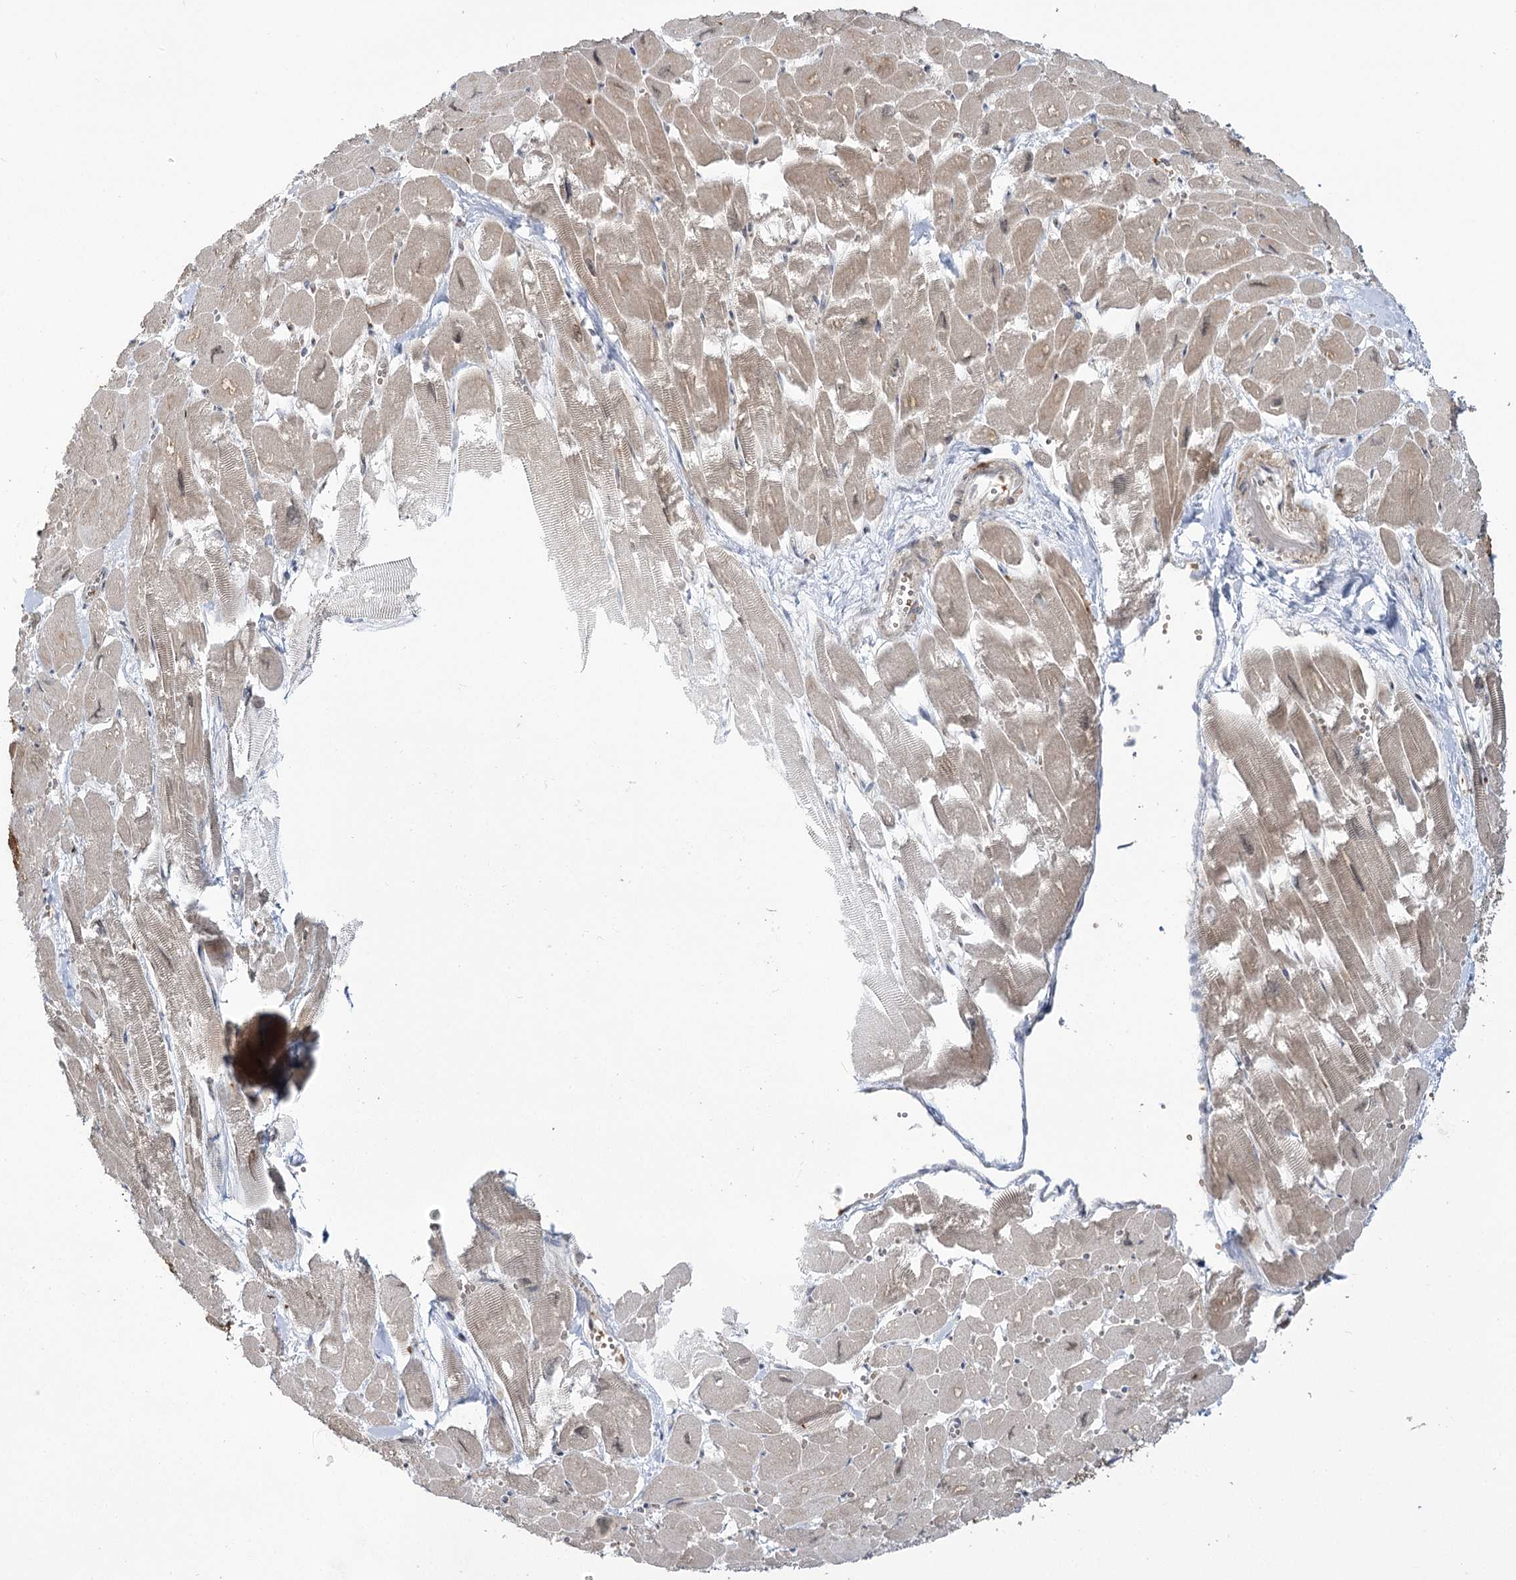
{"staining": {"intensity": "moderate", "quantity": "<25%", "location": "nuclear"}, "tissue": "heart muscle", "cell_type": "Cardiomyocytes", "image_type": "normal", "snomed": [{"axis": "morphology", "description": "Normal tissue, NOS"}, {"axis": "topography", "description": "Heart"}], "caption": "Heart muscle stained for a protein reveals moderate nuclear positivity in cardiomyocytes. The protein of interest is stained brown, and the nuclei are stained in blue (DAB (3,3'-diaminobenzidine) IHC with brightfield microscopy, high magnification).", "gene": "HELQ", "patient": {"sex": "male", "age": 54}}